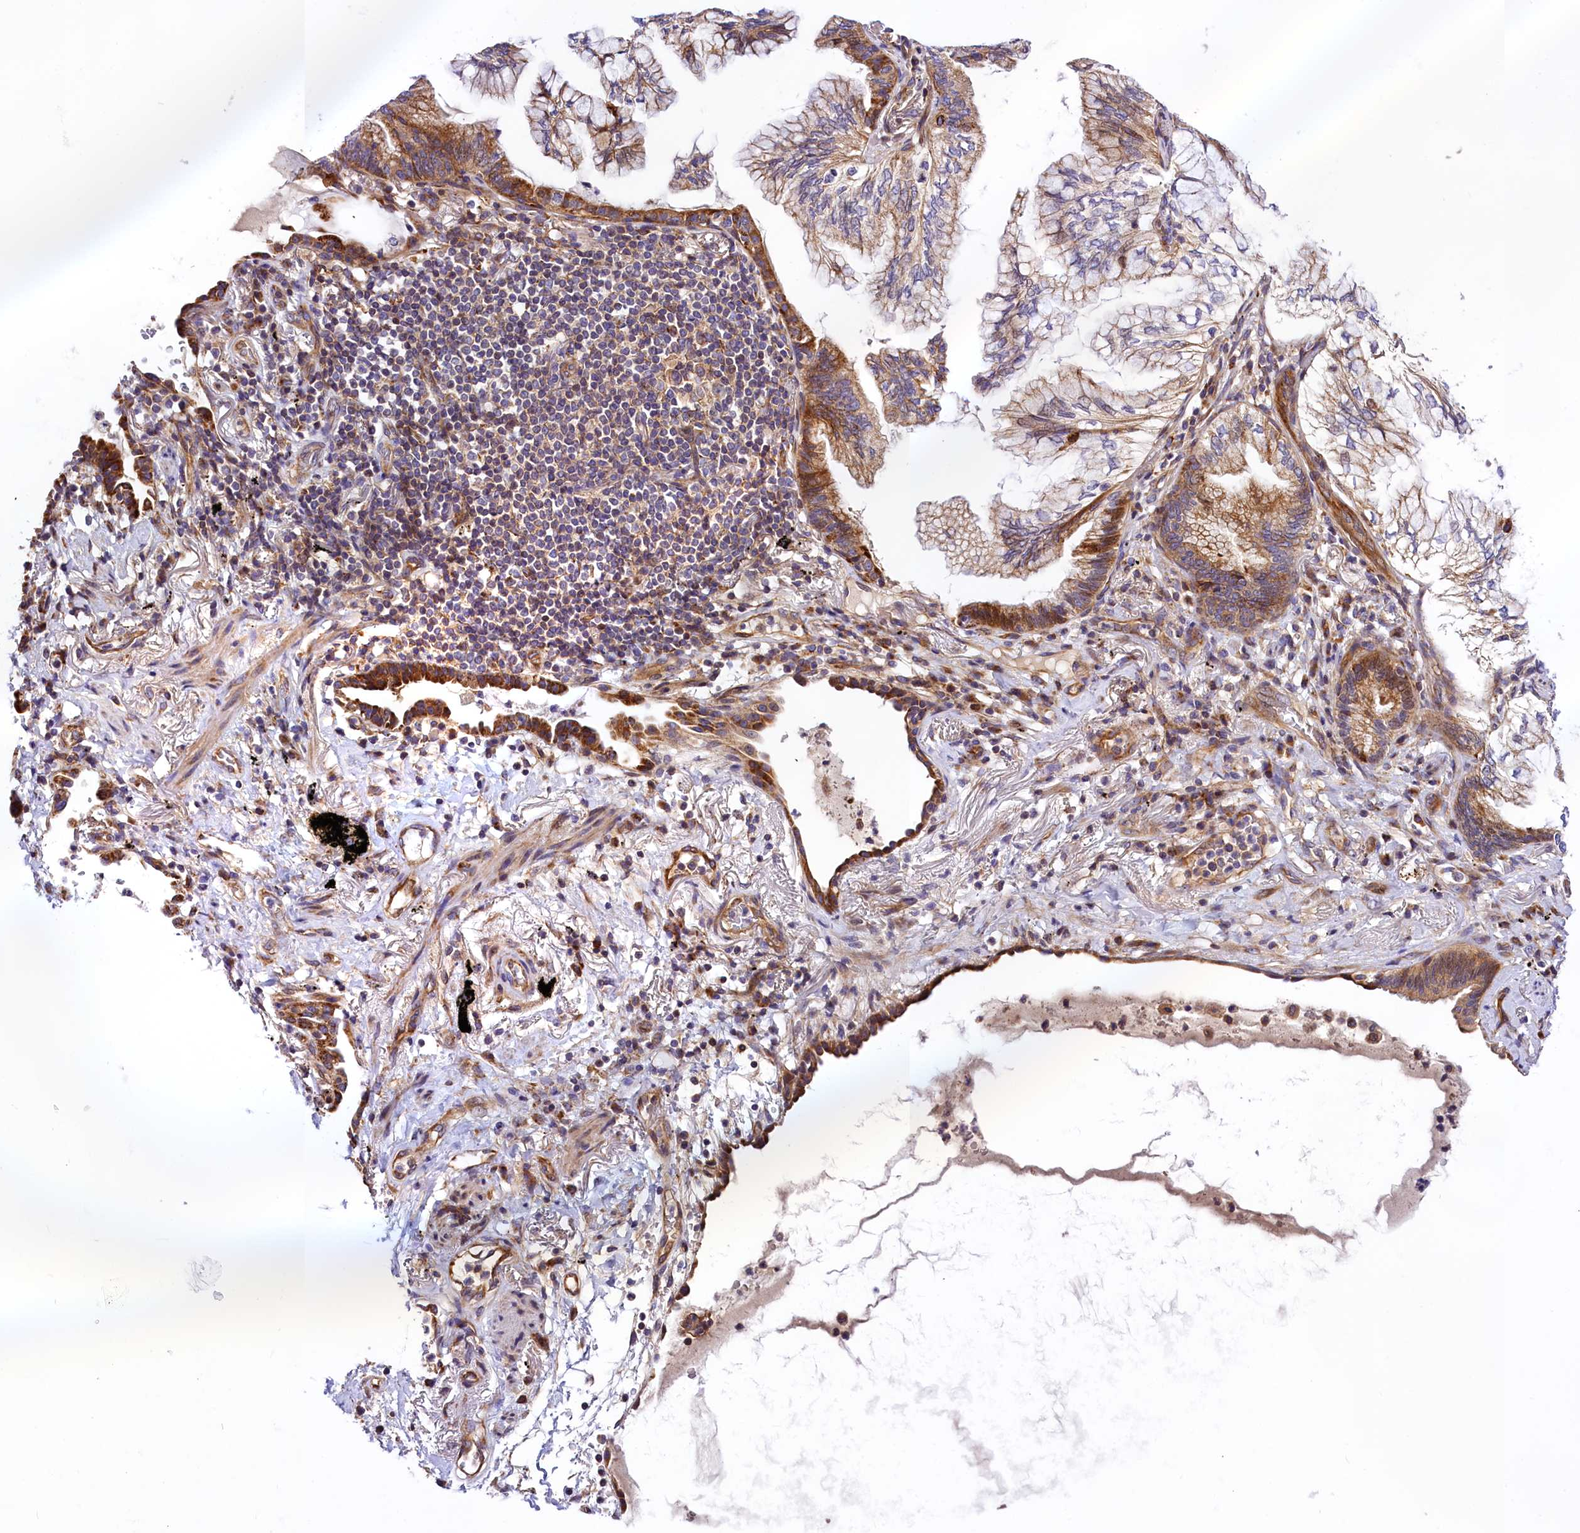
{"staining": {"intensity": "strong", "quantity": "25%-75%", "location": "cytoplasmic/membranous"}, "tissue": "lung cancer", "cell_type": "Tumor cells", "image_type": "cancer", "snomed": [{"axis": "morphology", "description": "Adenocarcinoma, NOS"}, {"axis": "topography", "description": "Lung"}], "caption": "This is an image of immunohistochemistry staining of lung cancer (adenocarcinoma), which shows strong expression in the cytoplasmic/membranous of tumor cells.", "gene": "ARMC6", "patient": {"sex": "female", "age": 70}}